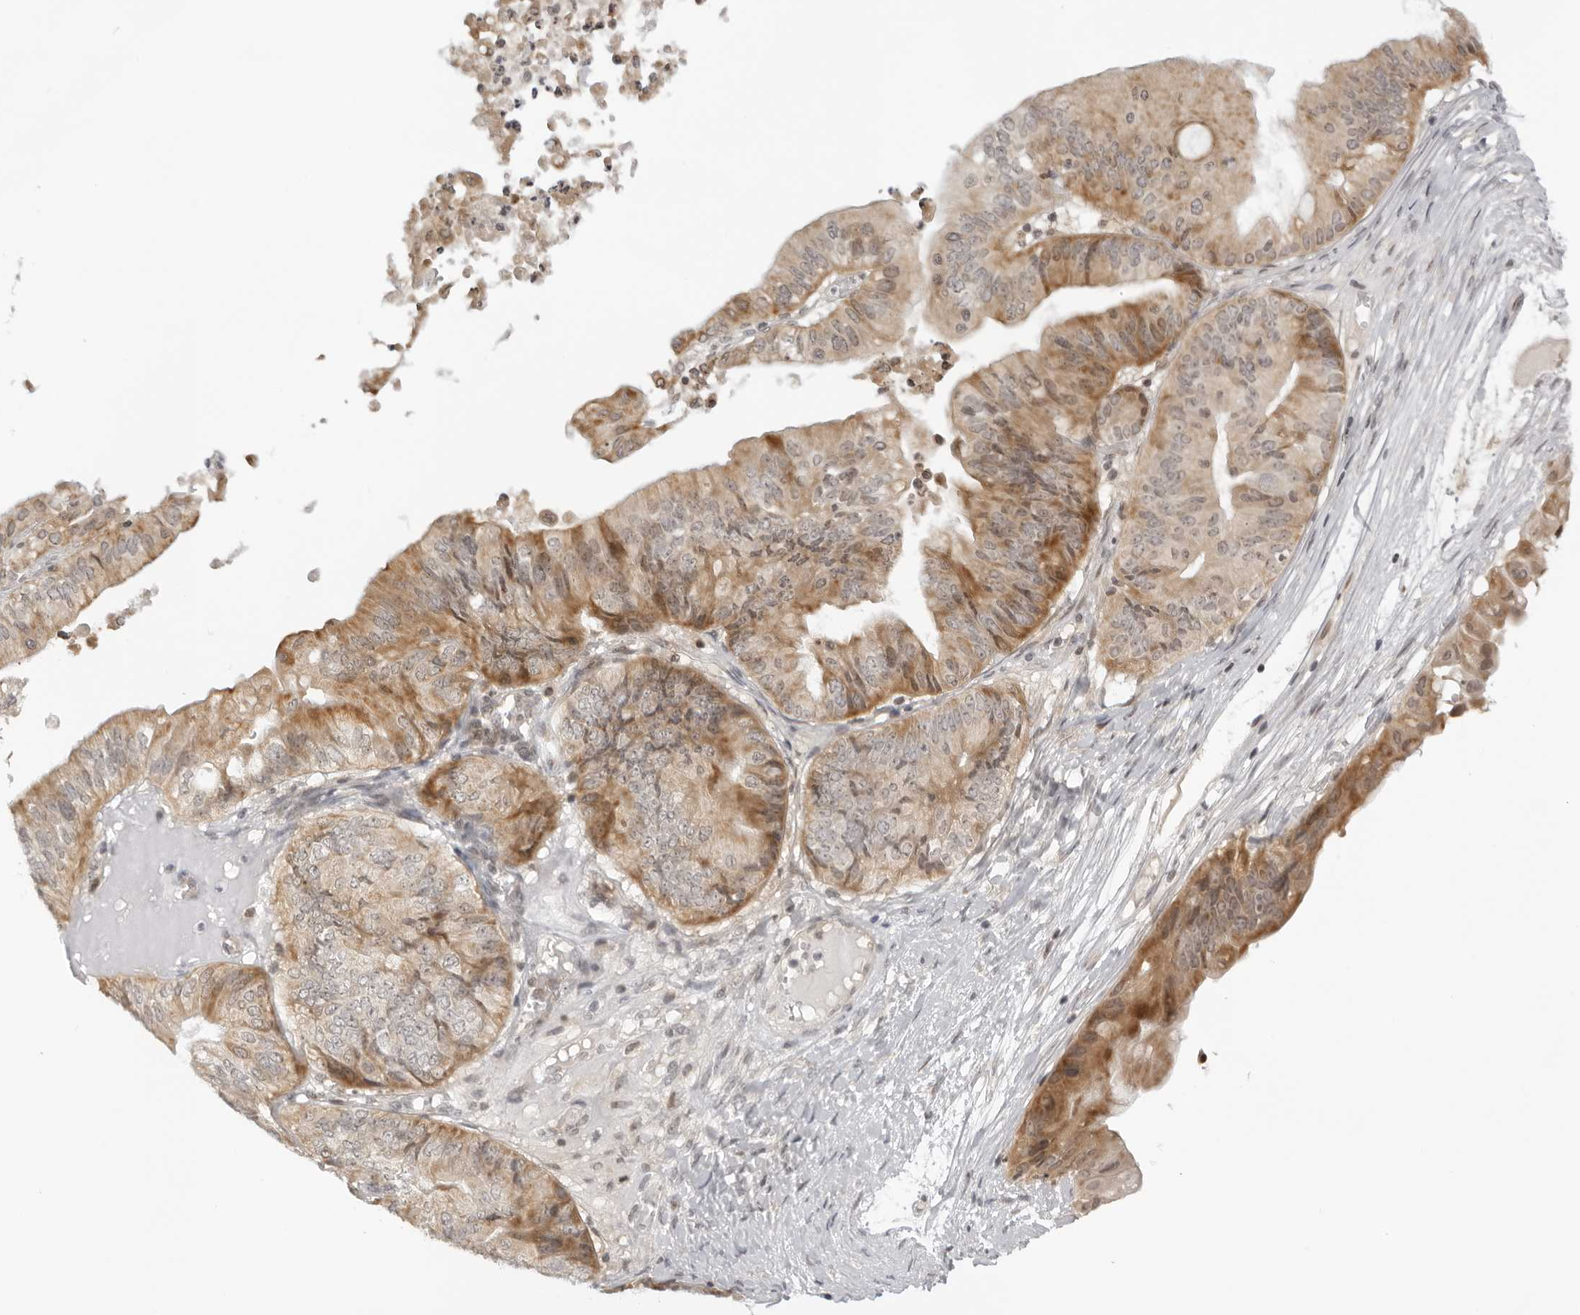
{"staining": {"intensity": "moderate", "quantity": ">75%", "location": "cytoplasmic/membranous"}, "tissue": "ovarian cancer", "cell_type": "Tumor cells", "image_type": "cancer", "snomed": [{"axis": "morphology", "description": "Cystadenocarcinoma, mucinous, NOS"}, {"axis": "topography", "description": "Ovary"}], "caption": "Immunohistochemical staining of human ovarian cancer (mucinous cystadenocarcinoma) reveals medium levels of moderate cytoplasmic/membranous staining in about >75% of tumor cells.", "gene": "ACP6", "patient": {"sex": "female", "age": 61}}